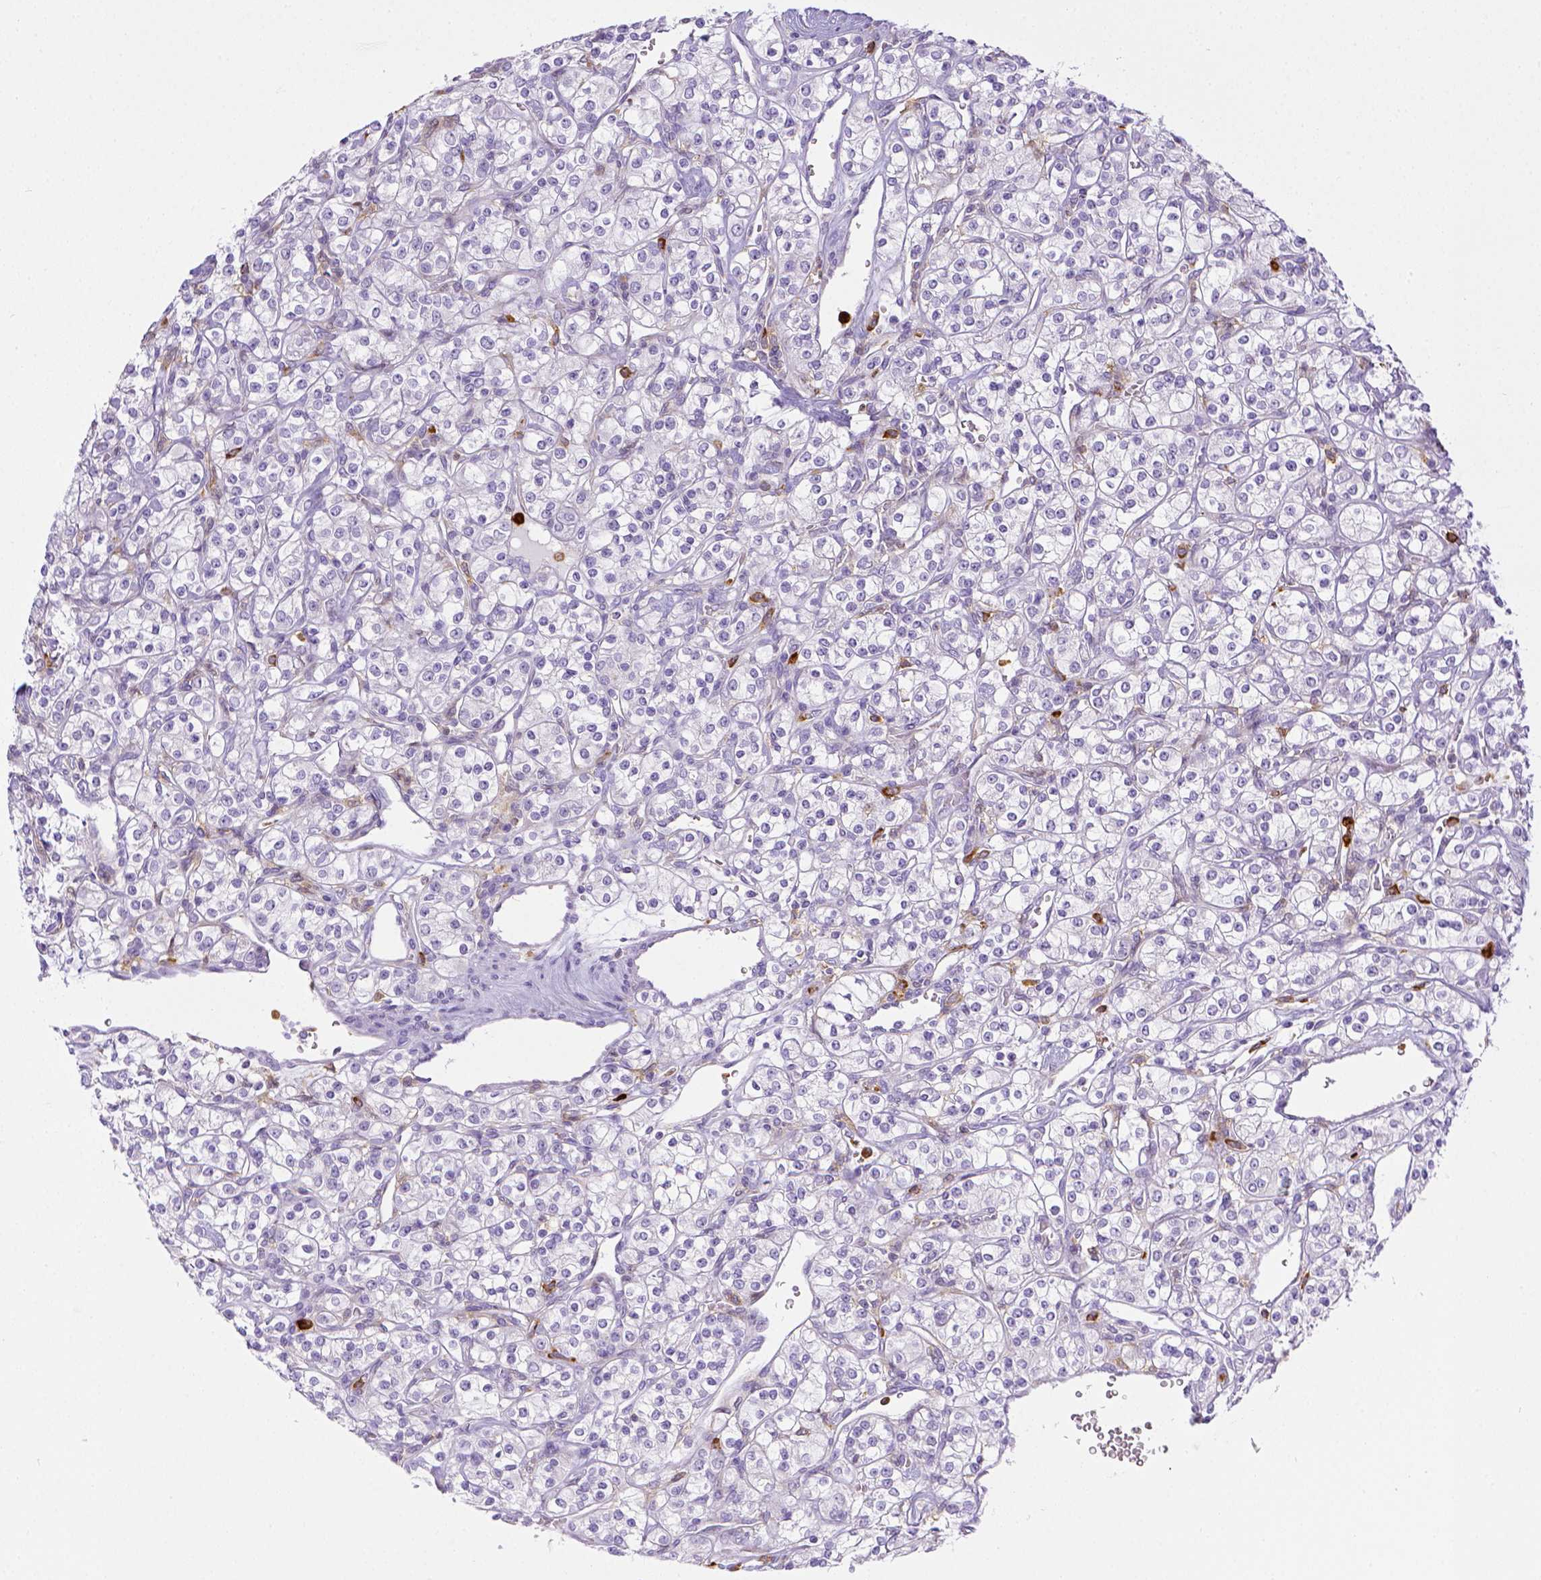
{"staining": {"intensity": "negative", "quantity": "none", "location": "none"}, "tissue": "renal cancer", "cell_type": "Tumor cells", "image_type": "cancer", "snomed": [{"axis": "morphology", "description": "Adenocarcinoma, NOS"}, {"axis": "topography", "description": "Kidney"}], "caption": "Image shows no significant protein positivity in tumor cells of renal adenocarcinoma.", "gene": "ITGAM", "patient": {"sex": "male", "age": 77}}